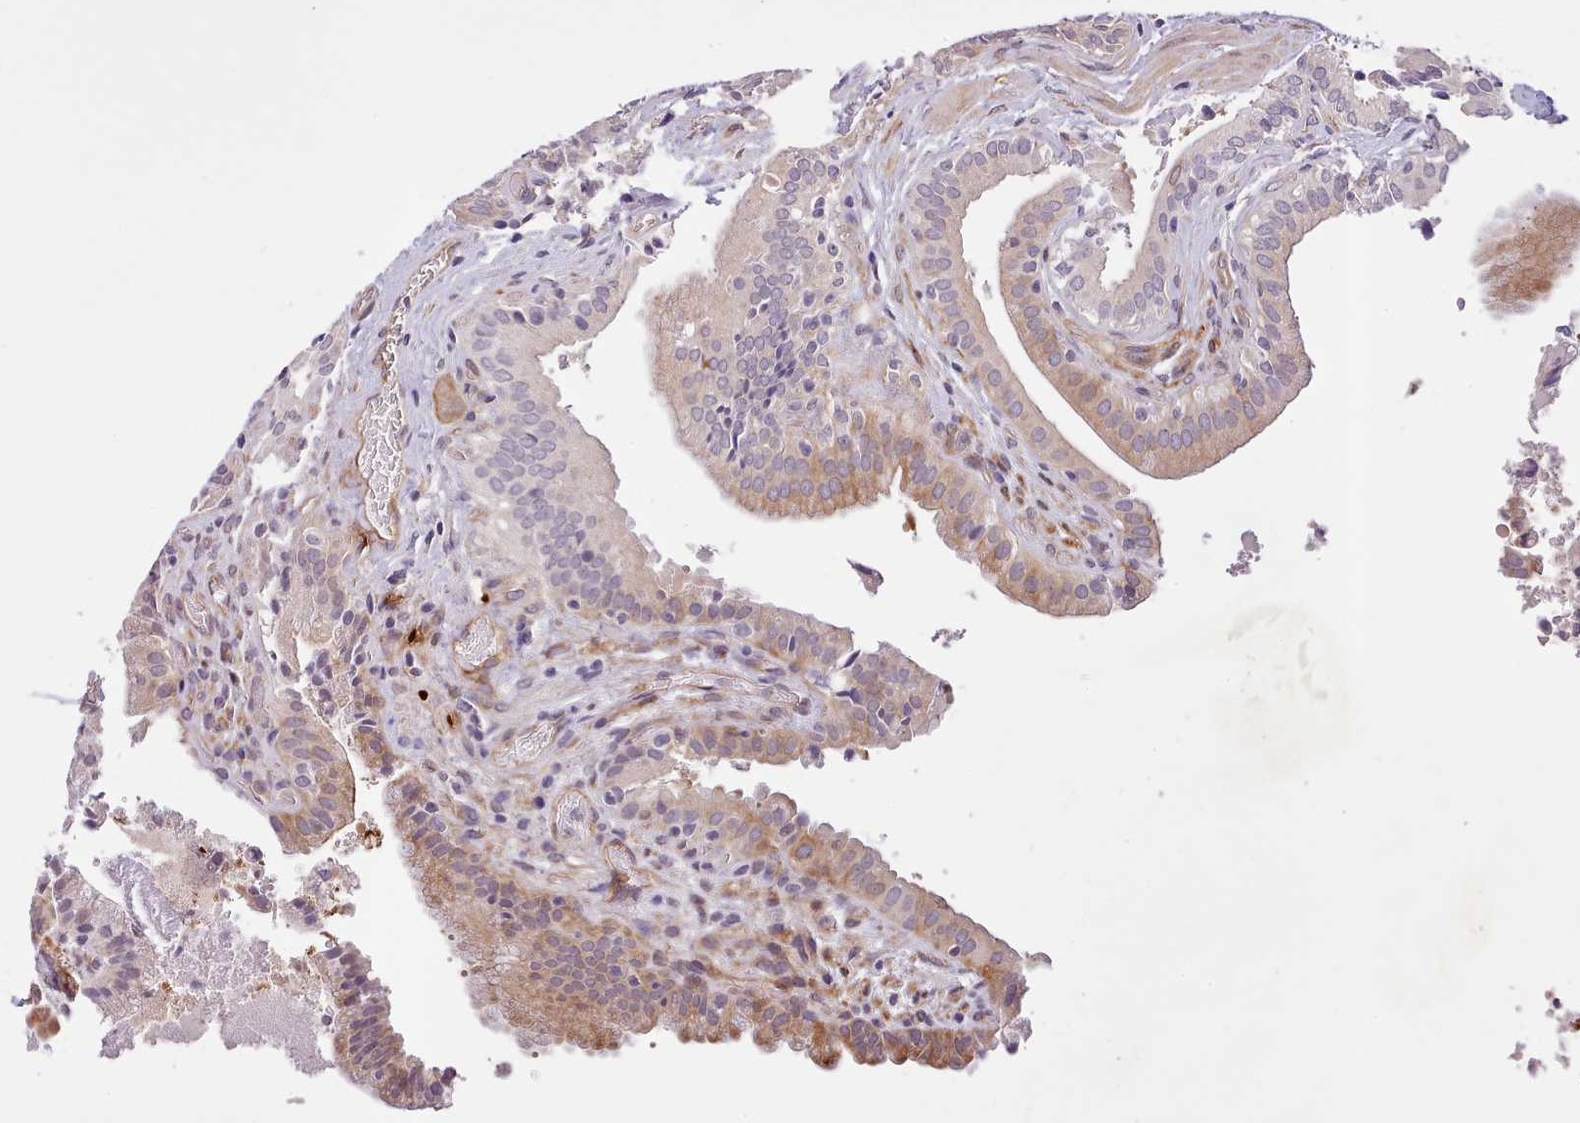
{"staining": {"intensity": "moderate", "quantity": "25%-75%", "location": "cytoplasmic/membranous"}, "tissue": "gallbladder", "cell_type": "Glandular cells", "image_type": "normal", "snomed": [{"axis": "morphology", "description": "Normal tissue, NOS"}, {"axis": "topography", "description": "Gallbladder"}], "caption": "A histopathology image of human gallbladder stained for a protein displays moderate cytoplasmic/membranous brown staining in glandular cells. (Stains: DAB (3,3'-diaminobenzidine) in brown, nuclei in blue, Microscopy: brightfield microscopy at high magnification).", "gene": "ZNF658", "patient": {"sex": "male", "age": 24}}